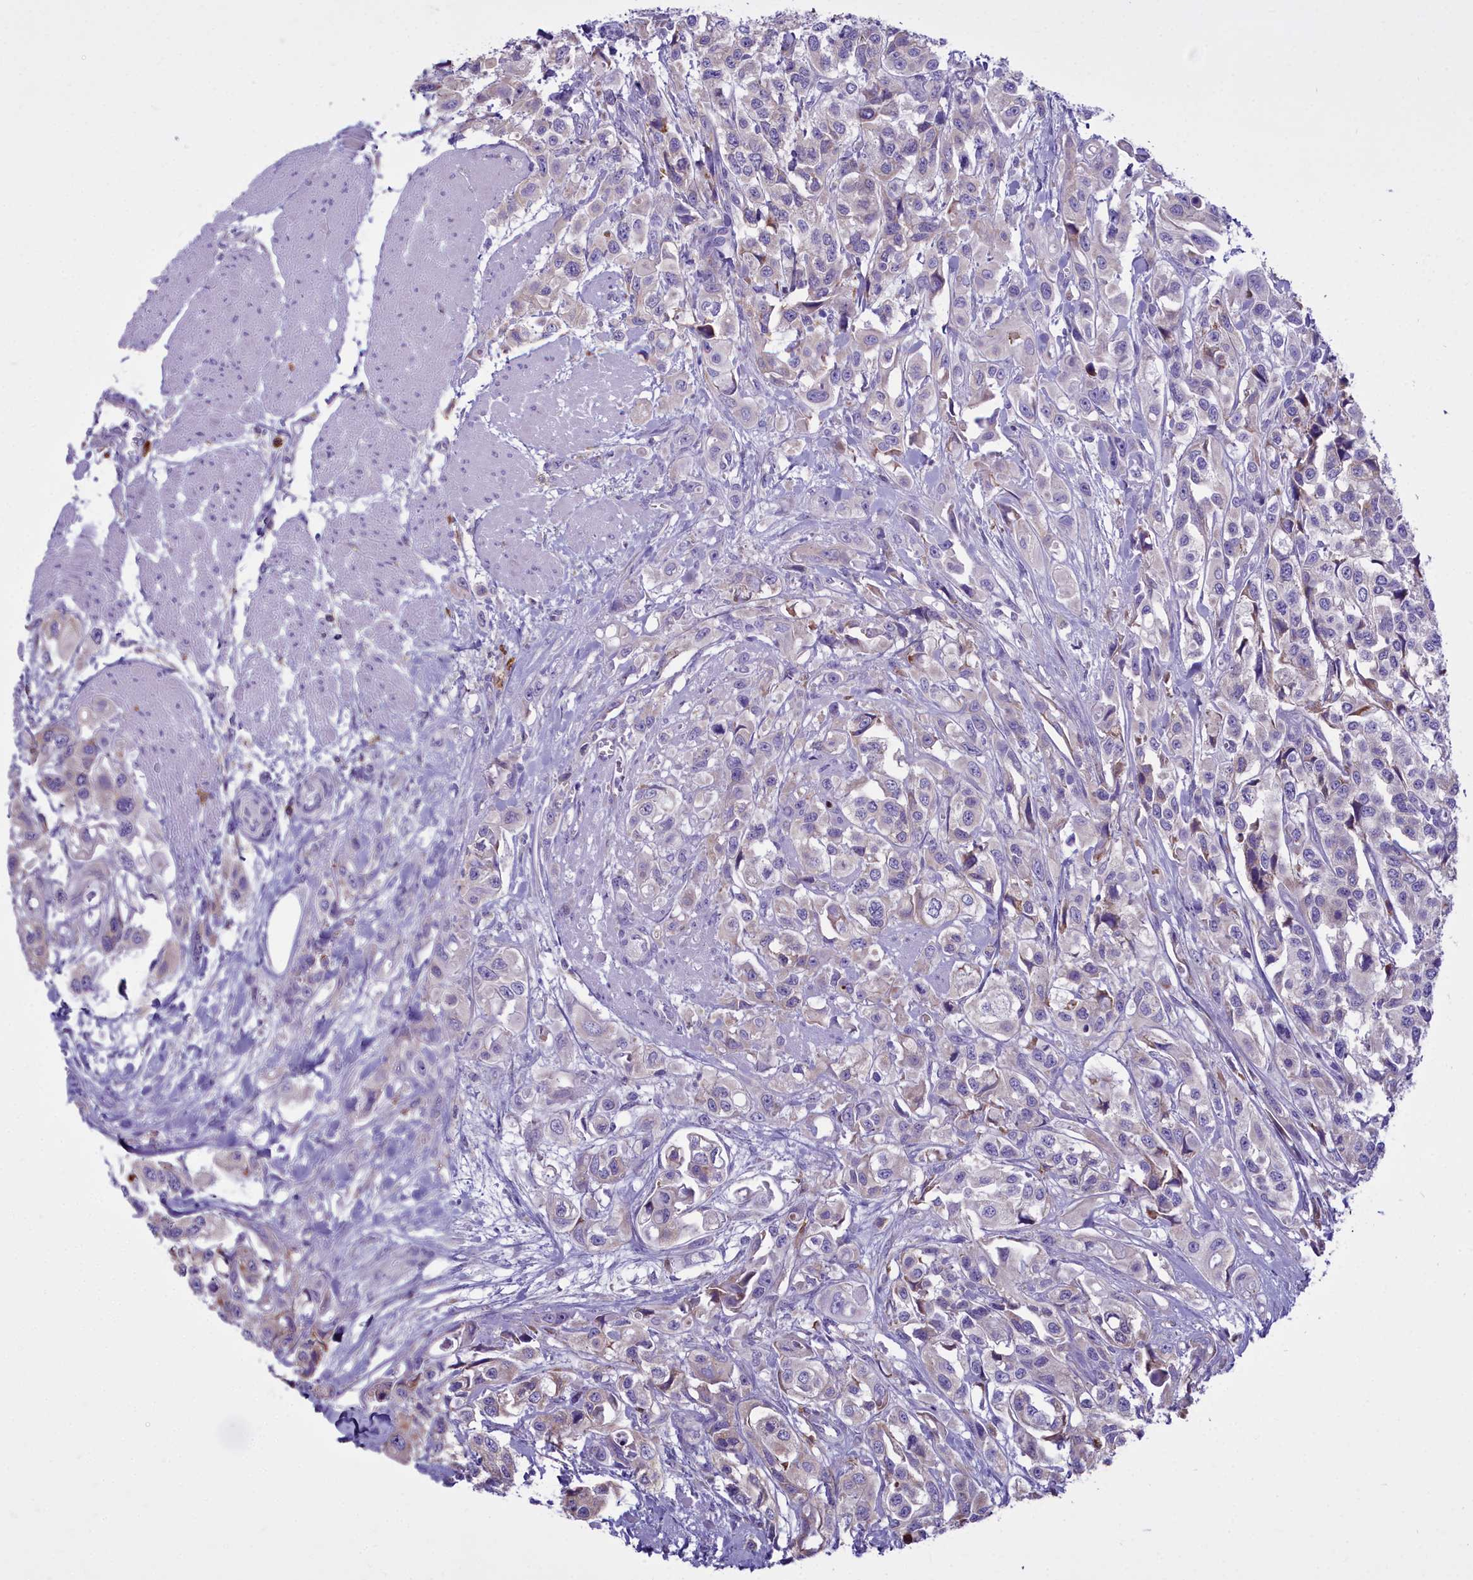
{"staining": {"intensity": "negative", "quantity": "none", "location": "none"}, "tissue": "urothelial cancer", "cell_type": "Tumor cells", "image_type": "cancer", "snomed": [{"axis": "morphology", "description": "Urothelial carcinoma, High grade"}, {"axis": "topography", "description": "Urinary bladder"}], "caption": "Protein analysis of urothelial cancer reveals no significant expression in tumor cells.", "gene": "CD5", "patient": {"sex": "male", "age": 67}}